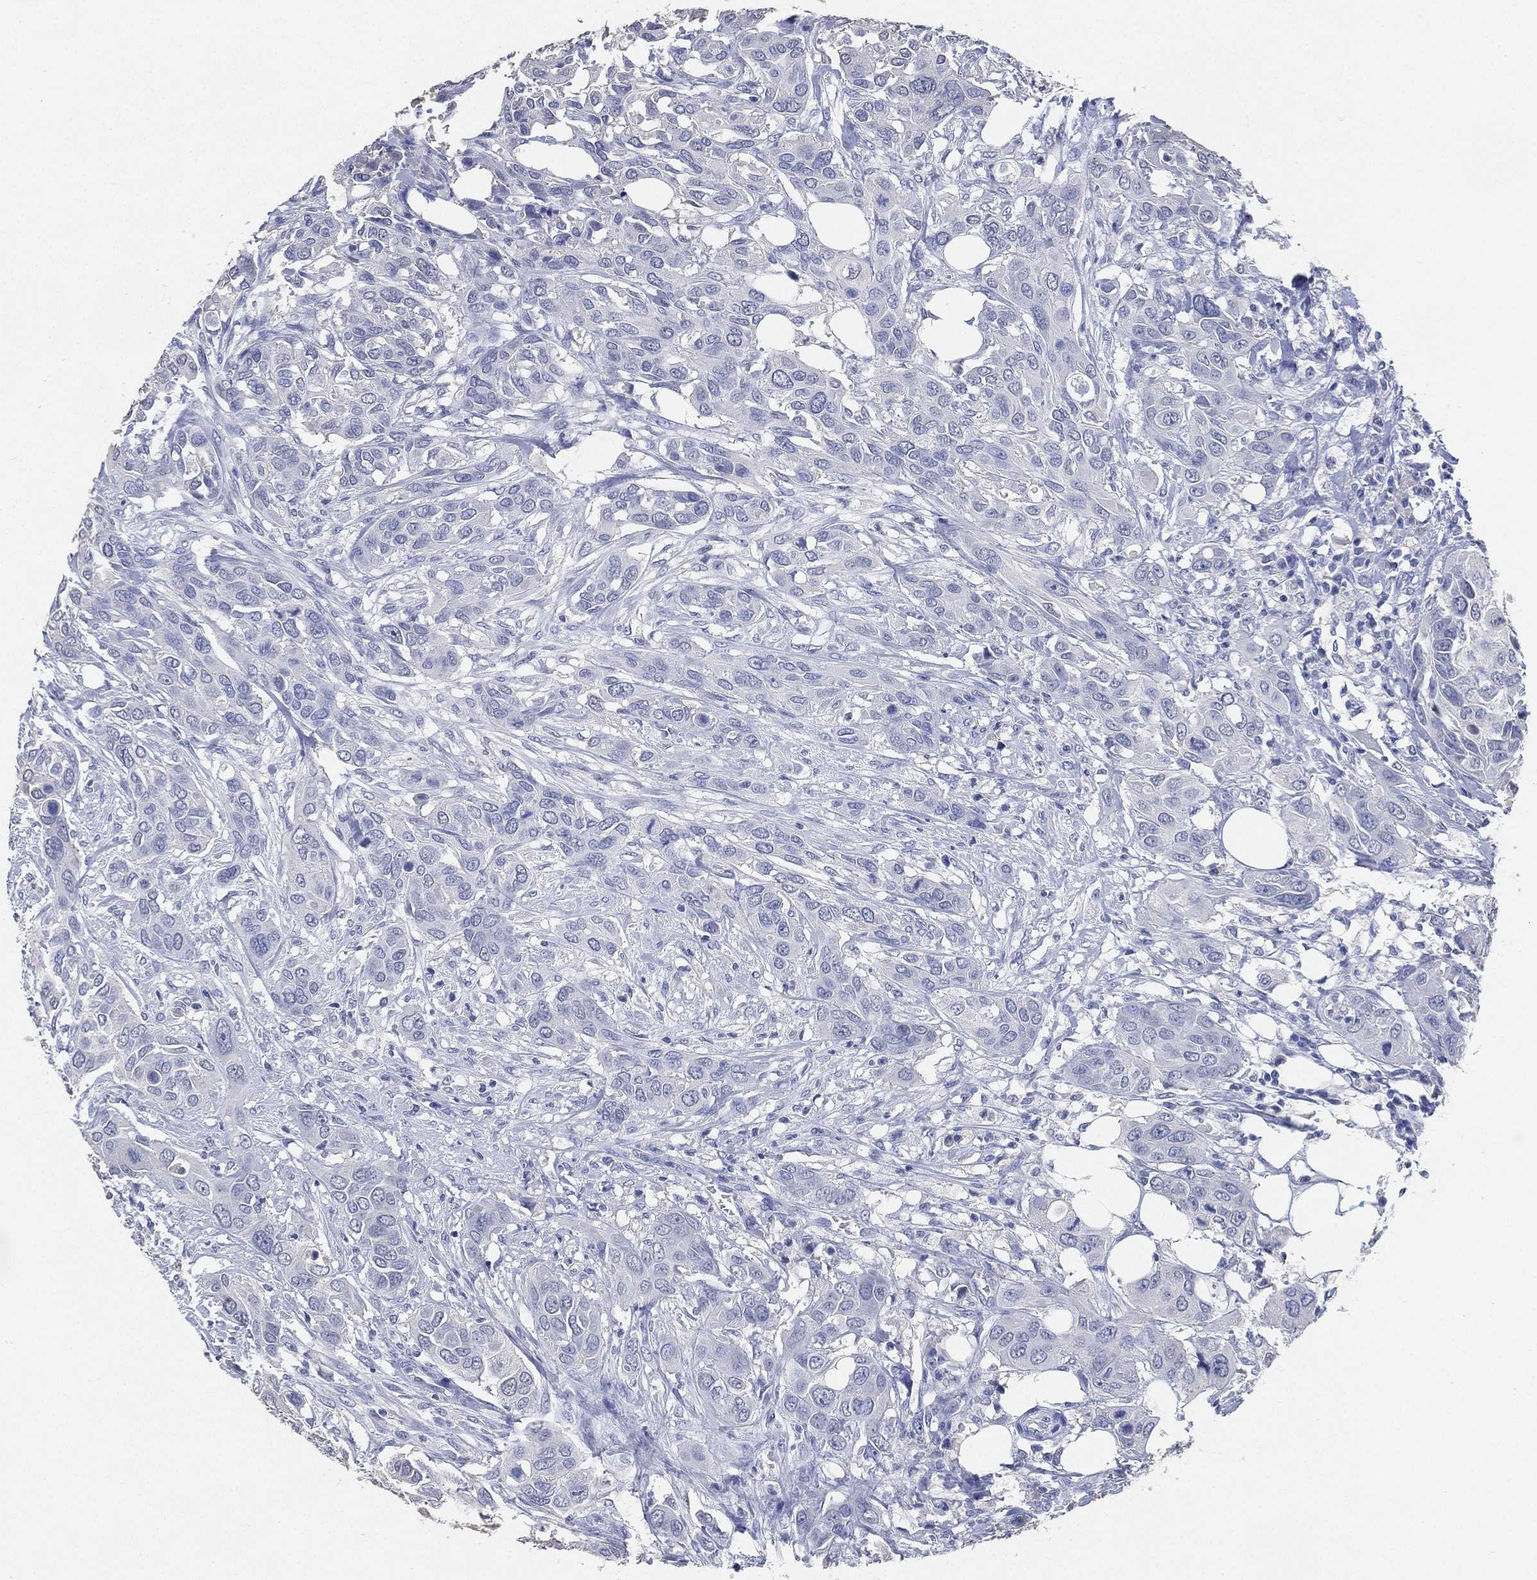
{"staining": {"intensity": "negative", "quantity": "none", "location": "none"}, "tissue": "urothelial cancer", "cell_type": "Tumor cells", "image_type": "cancer", "snomed": [{"axis": "morphology", "description": "Urothelial carcinoma, NOS"}, {"axis": "morphology", "description": "Urothelial carcinoma, High grade"}, {"axis": "topography", "description": "Urinary bladder"}], "caption": "Protein analysis of urothelial carcinoma (high-grade) shows no significant positivity in tumor cells. (DAB (3,3'-diaminobenzidine) immunohistochemistry with hematoxylin counter stain).", "gene": "IYD", "patient": {"sex": "male", "age": 63}}